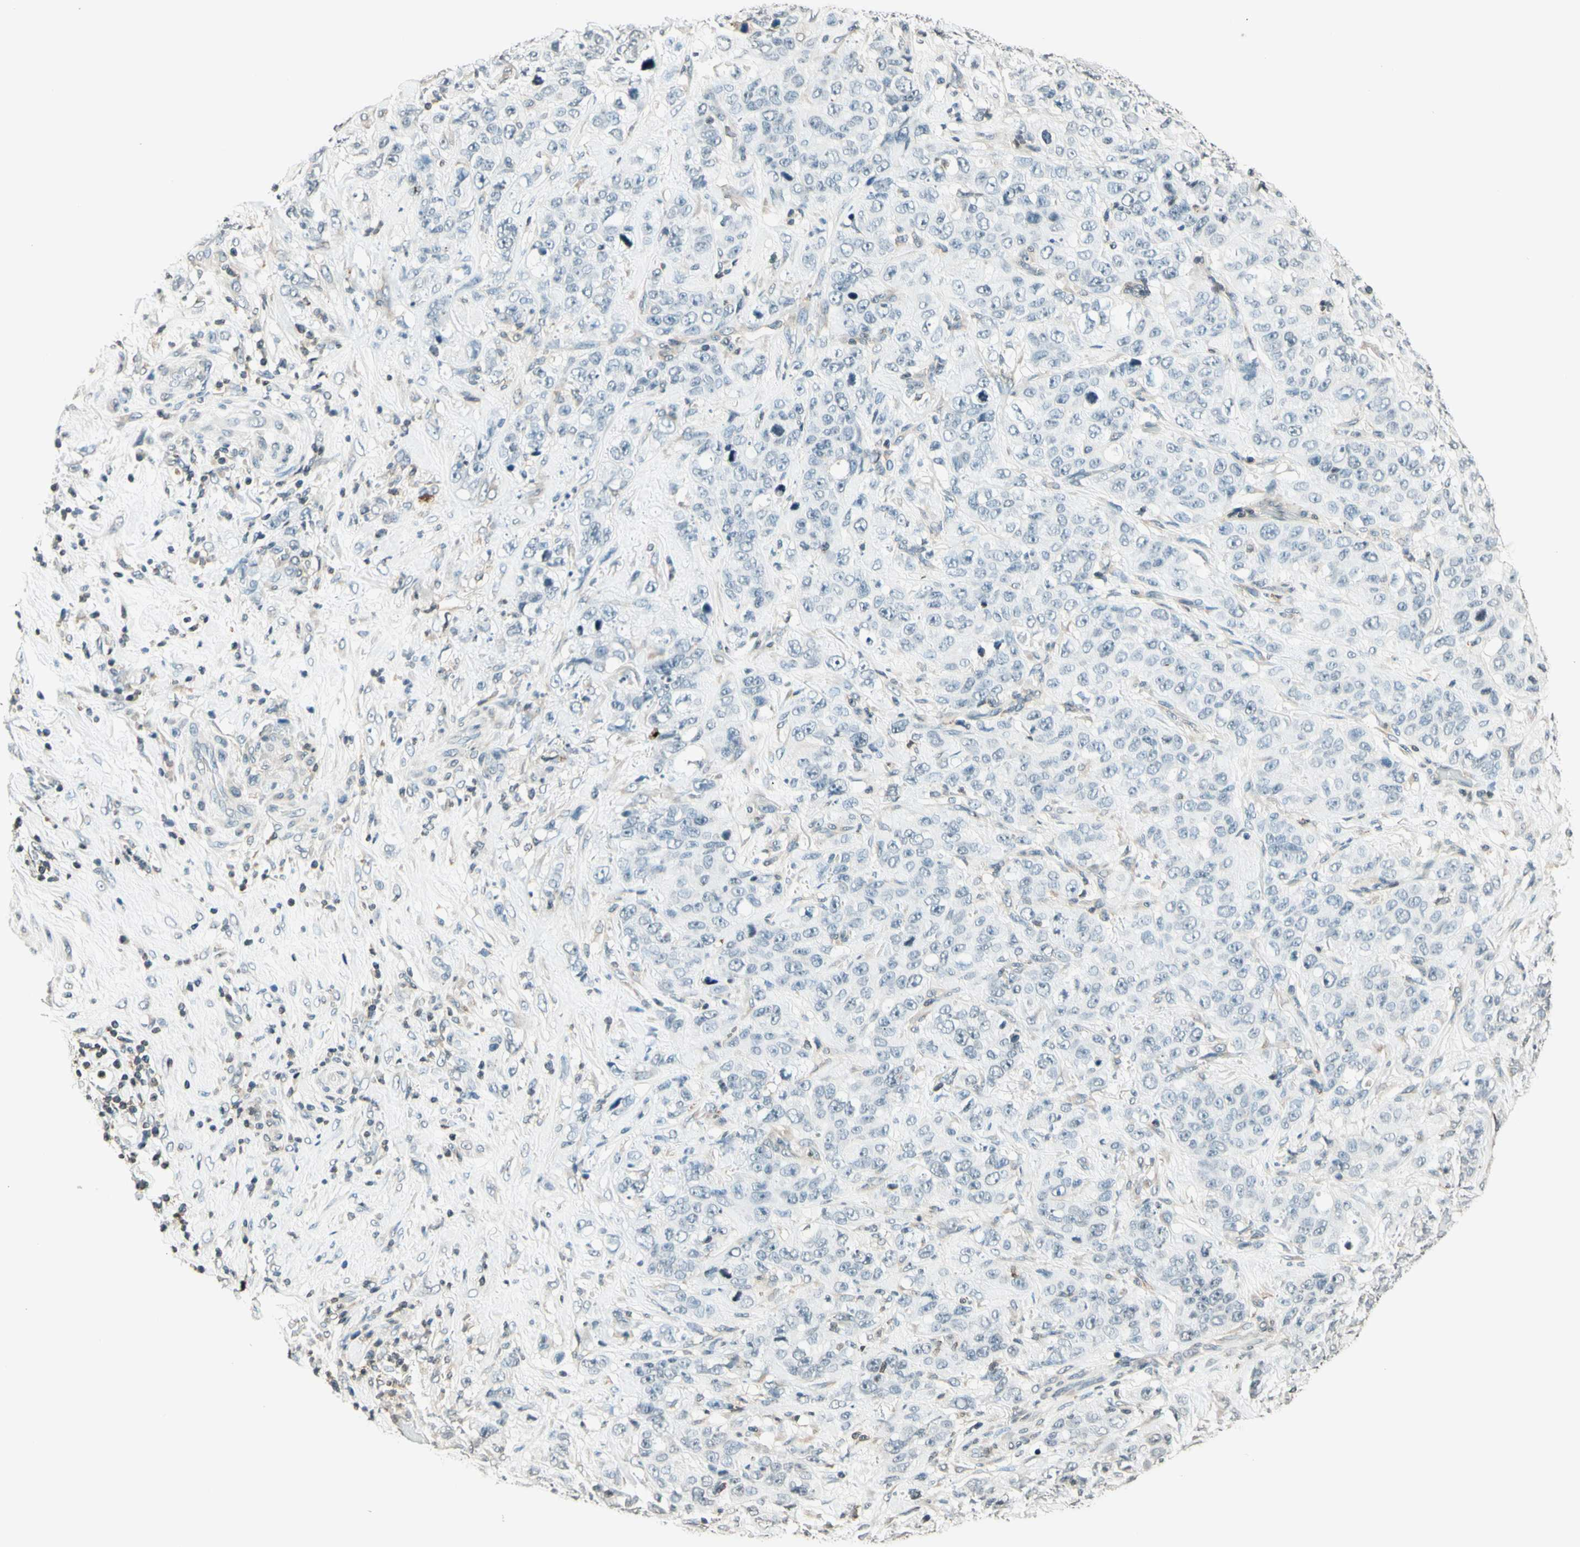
{"staining": {"intensity": "negative", "quantity": "none", "location": "none"}, "tissue": "stomach cancer", "cell_type": "Tumor cells", "image_type": "cancer", "snomed": [{"axis": "morphology", "description": "Adenocarcinoma, NOS"}, {"axis": "topography", "description": "Stomach"}], "caption": "Micrograph shows no significant protein positivity in tumor cells of stomach cancer.", "gene": "WIPF1", "patient": {"sex": "male", "age": 48}}